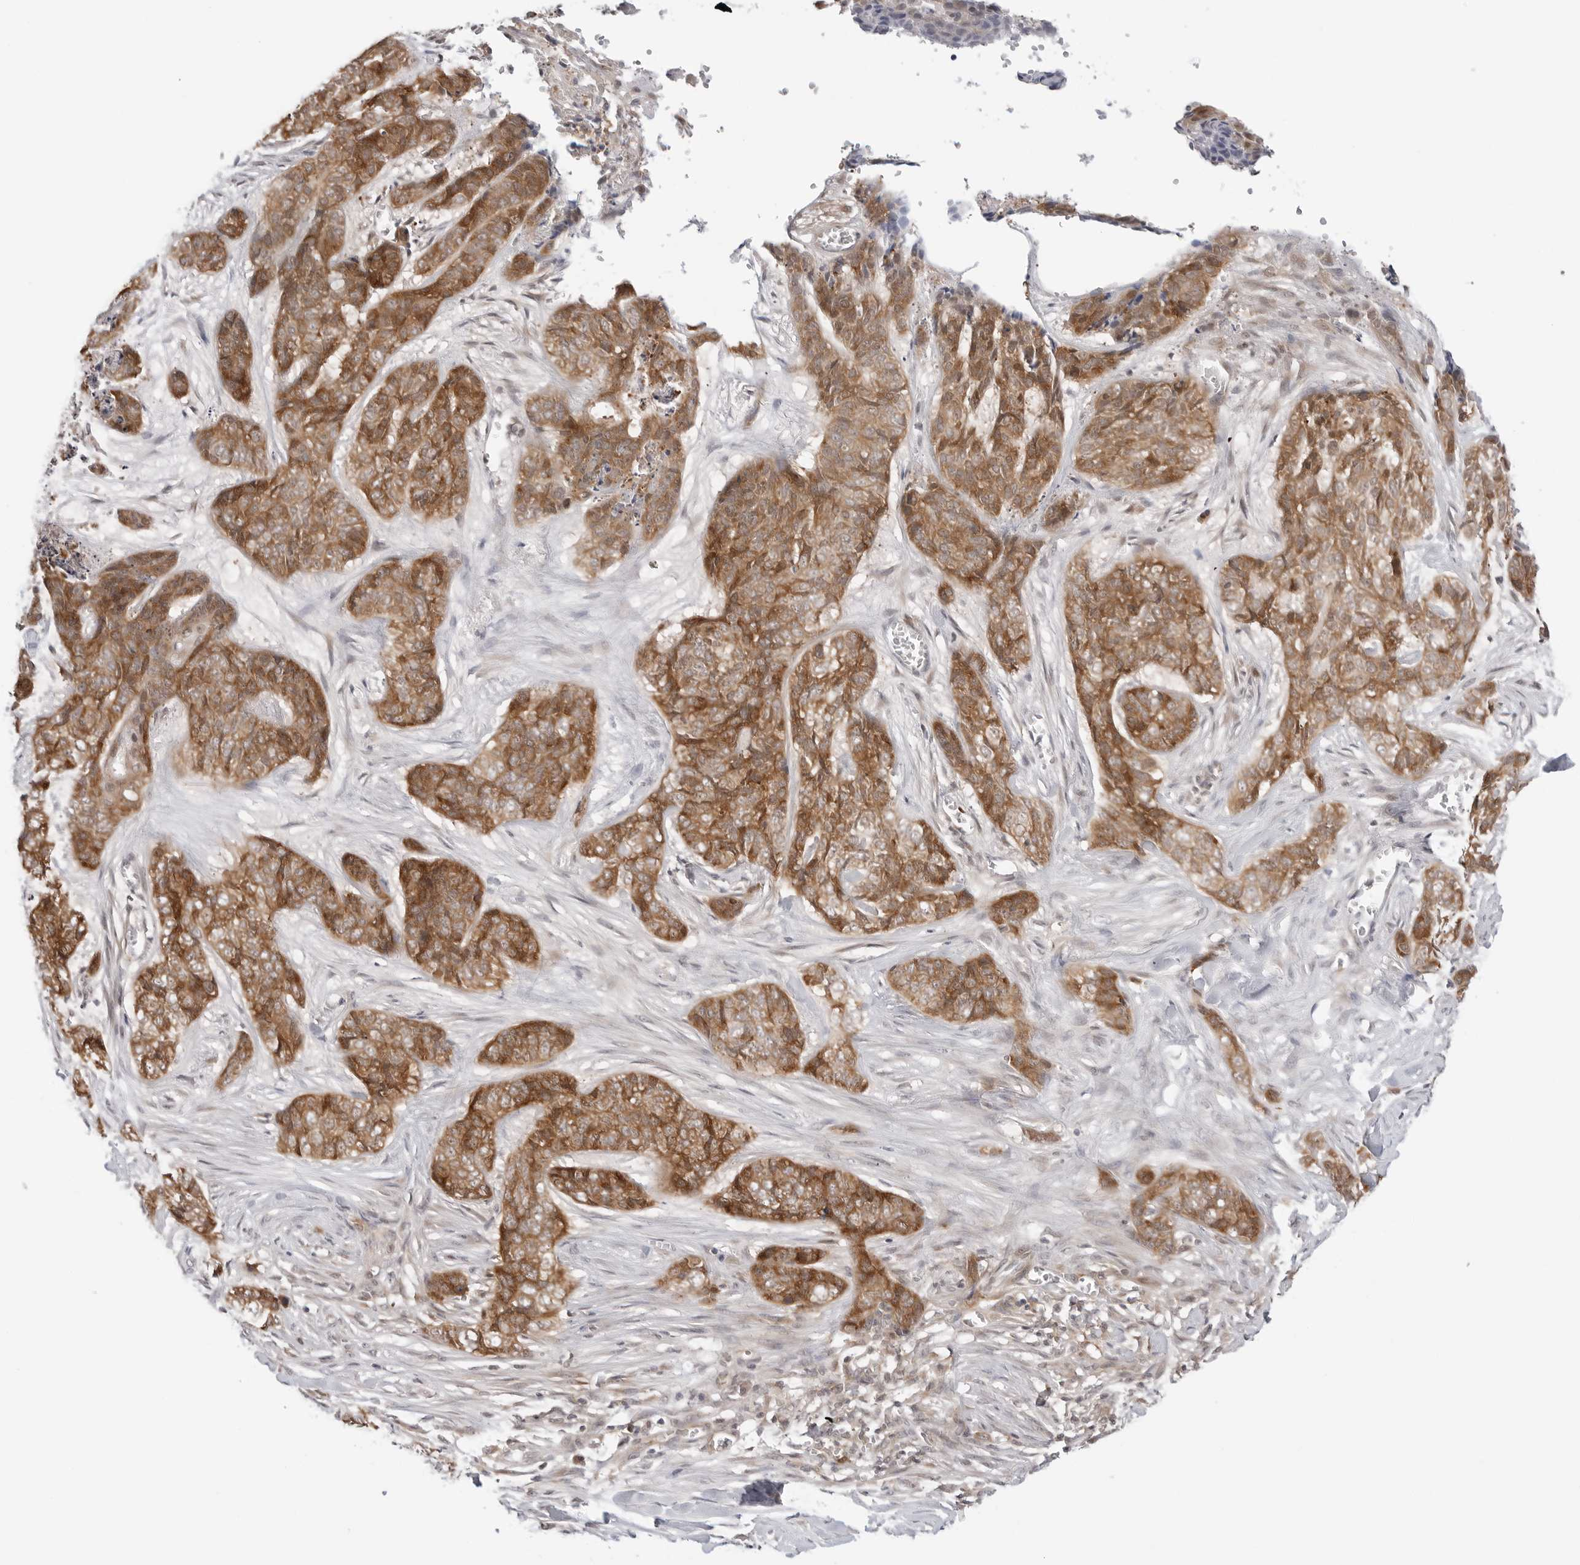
{"staining": {"intensity": "strong", "quantity": ">75%", "location": "cytoplasmic/membranous"}, "tissue": "skin cancer", "cell_type": "Tumor cells", "image_type": "cancer", "snomed": [{"axis": "morphology", "description": "Basal cell carcinoma"}, {"axis": "topography", "description": "Skin"}], "caption": "Protein expression analysis of basal cell carcinoma (skin) displays strong cytoplasmic/membranous positivity in about >75% of tumor cells. (Brightfield microscopy of DAB IHC at high magnification).", "gene": "NUDC", "patient": {"sex": "female", "age": 64}}